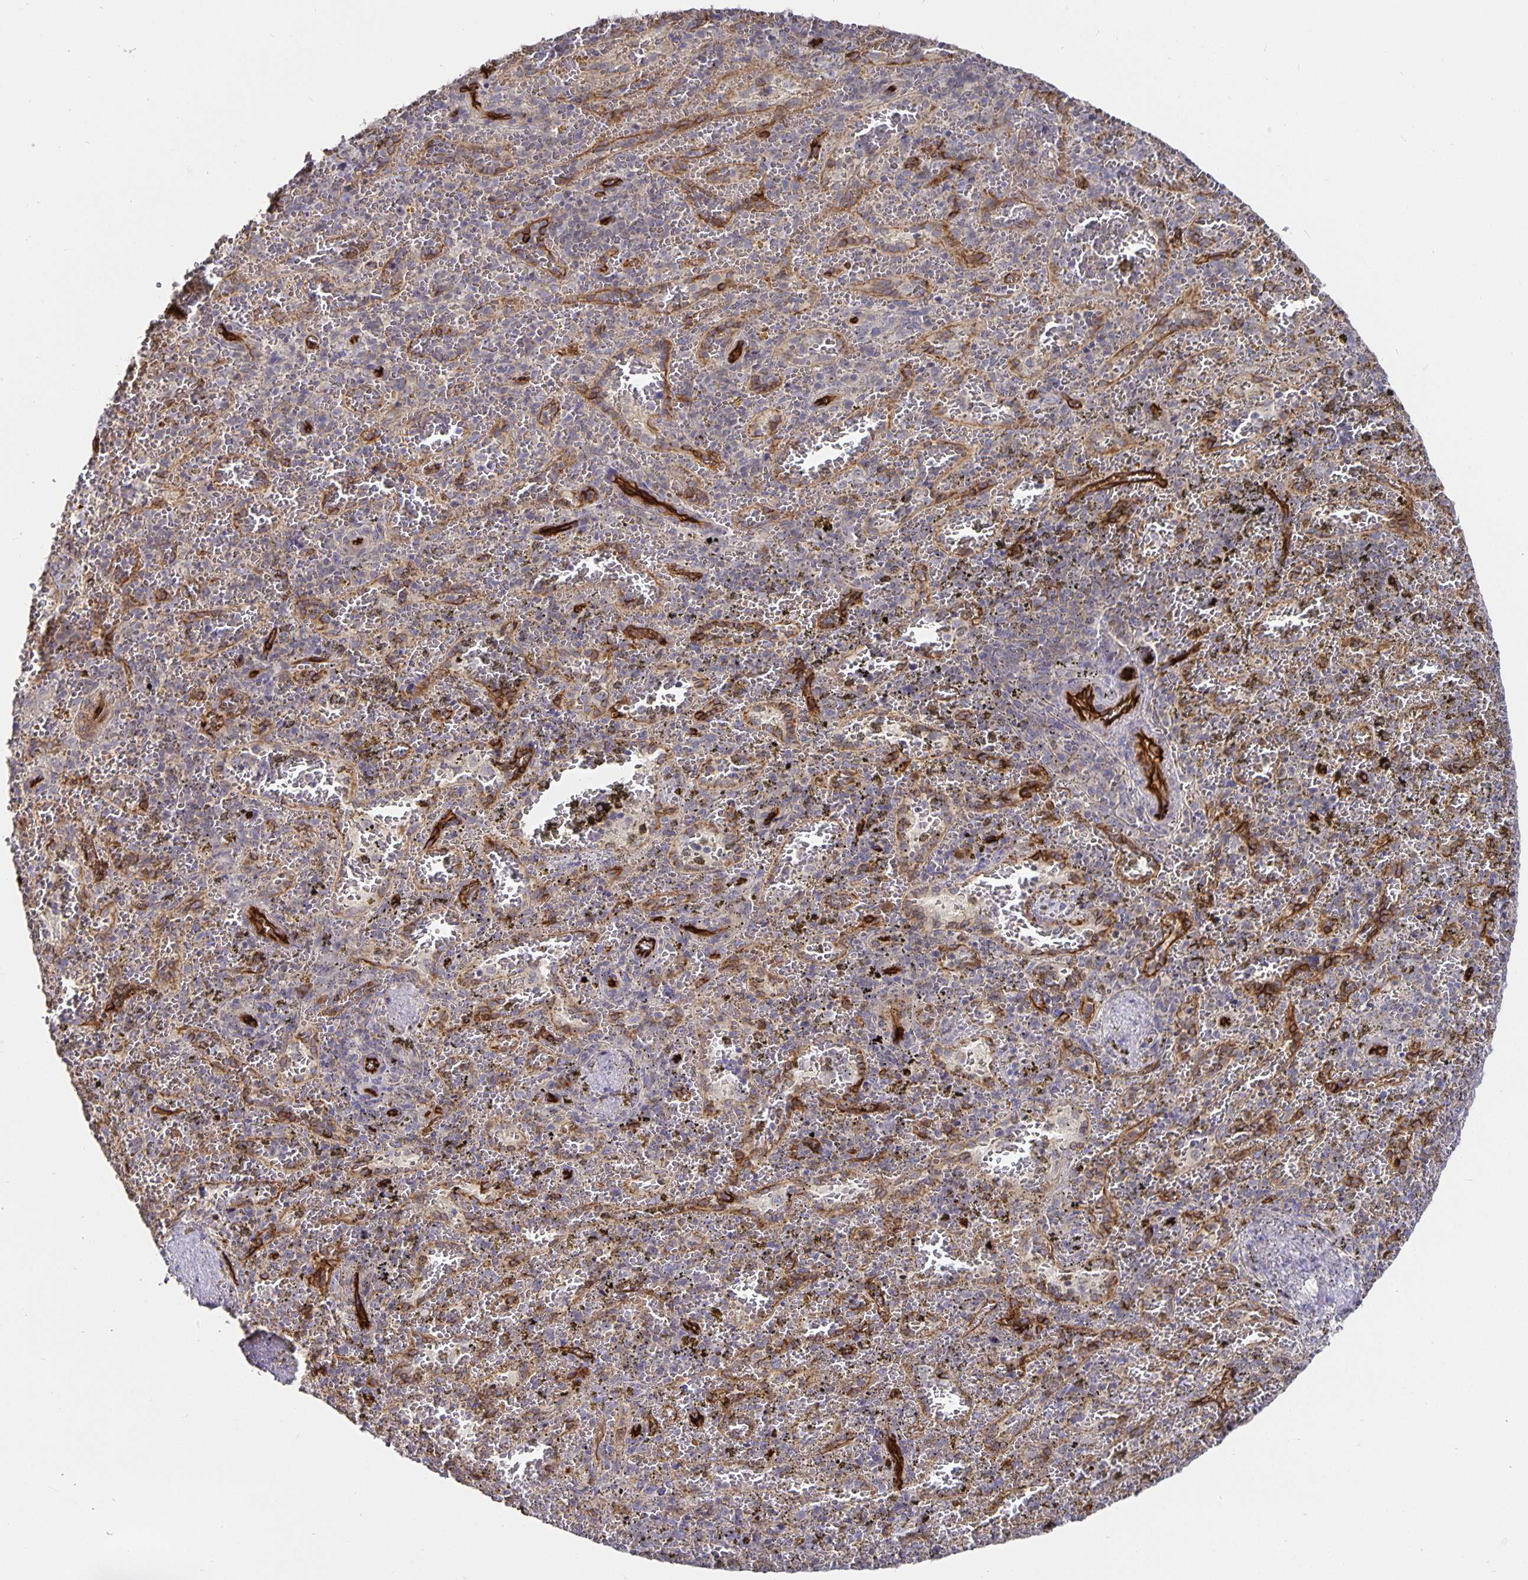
{"staining": {"intensity": "negative", "quantity": "none", "location": "none"}, "tissue": "spleen", "cell_type": "Cells in red pulp", "image_type": "normal", "snomed": [{"axis": "morphology", "description": "Normal tissue, NOS"}, {"axis": "topography", "description": "Spleen"}], "caption": "The photomicrograph displays no significant positivity in cells in red pulp of spleen.", "gene": "PODXL", "patient": {"sex": "female", "age": 50}}